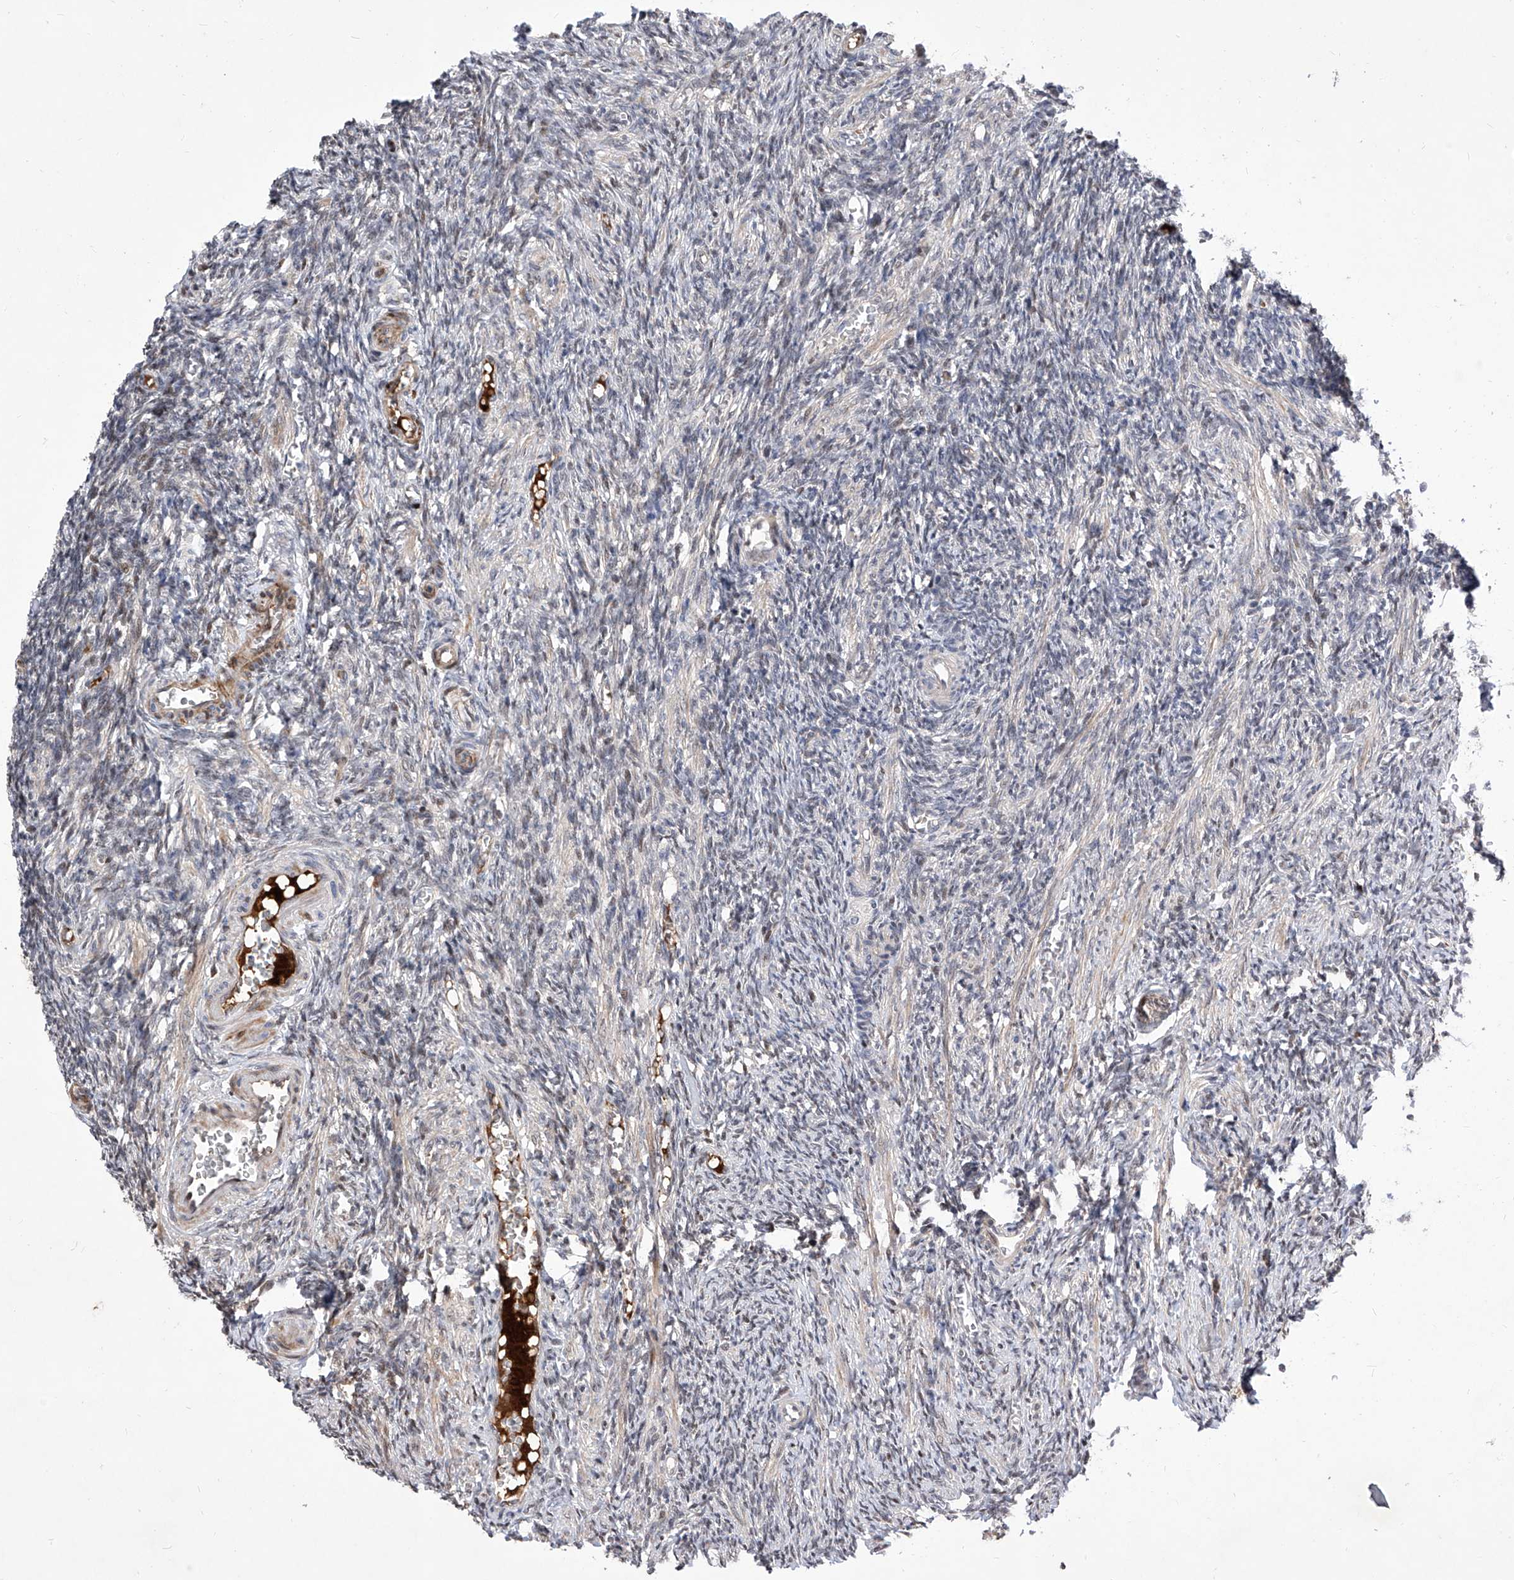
{"staining": {"intensity": "weak", "quantity": "<25%", "location": "nuclear"}, "tissue": "ovary", "cell_type": "Ovarian stroma cells", "image_type": "normal", "snomed": [{"axis": "morphology", "description": "Normal tissue, NOS"}, {"axis": "topography", "description": "Ovary"}], "caption": "Immunohistochemical staining of unremarkable ovary shows no significant expression in ovarian stroma cells. (Immunohistochemistry (ihc), brightfield microscopy, high magnification).", "gene": "LGR4", "patient": {"sex": "female", "age": 27}}